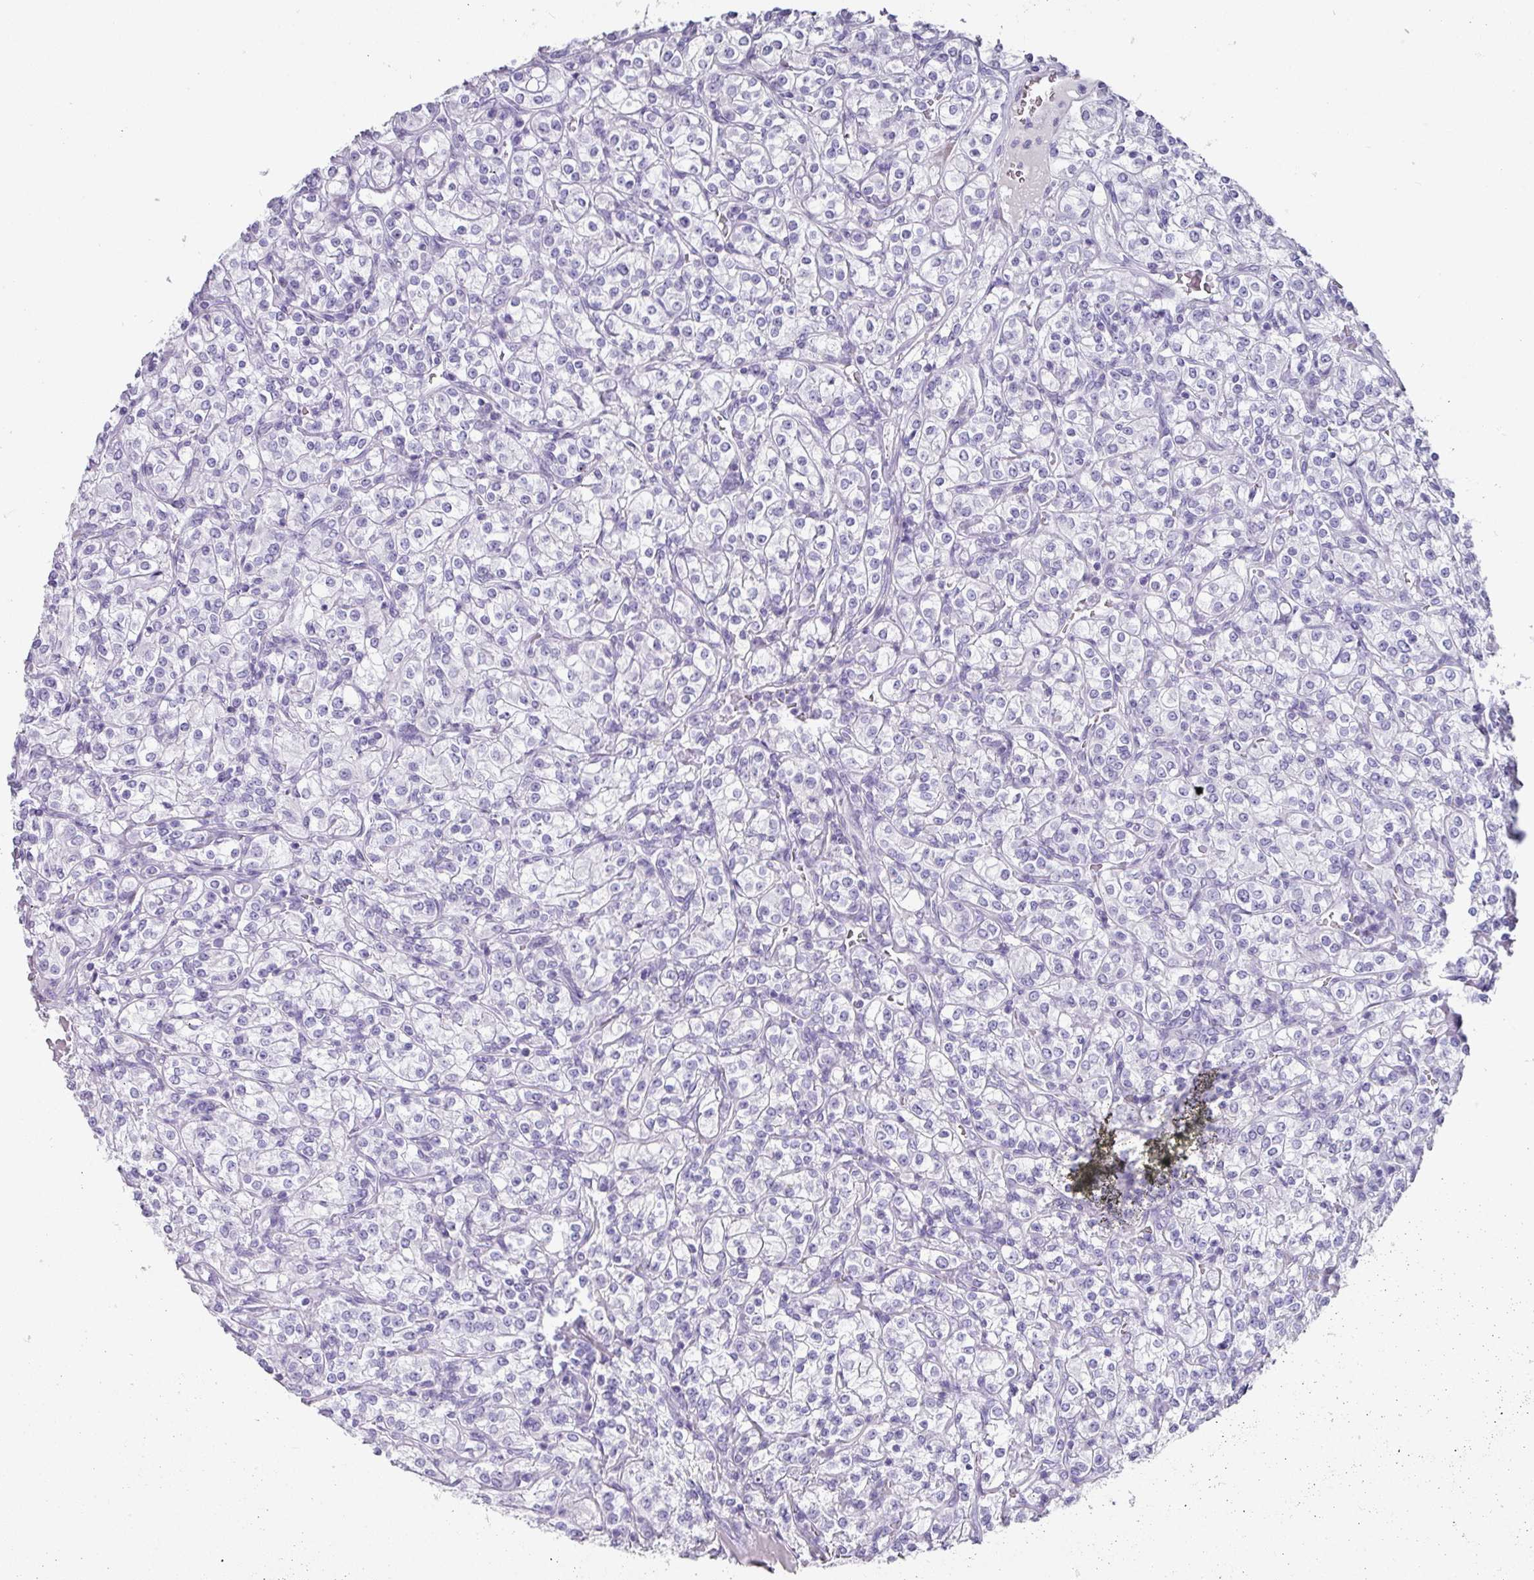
{"staining": {"intensity": "negative", "quantity": "none", "location": "none"}, "tissue": "renal cancer", "cell_type": "Tumor cells", "image_type": "cancer", "snomed": [{"axis": "morphology", "description": "Adenocarcinoma, NOS"}, {"axis": "topography", "description": "Kidney"}], "caption": "A micrograph of human adenocarcinoma (renal) is negative for staining in tumor cells. Nuclei are stained in blue.", "gene": "ANKRD29", "patient": {"sex": "male", "age": 77}}